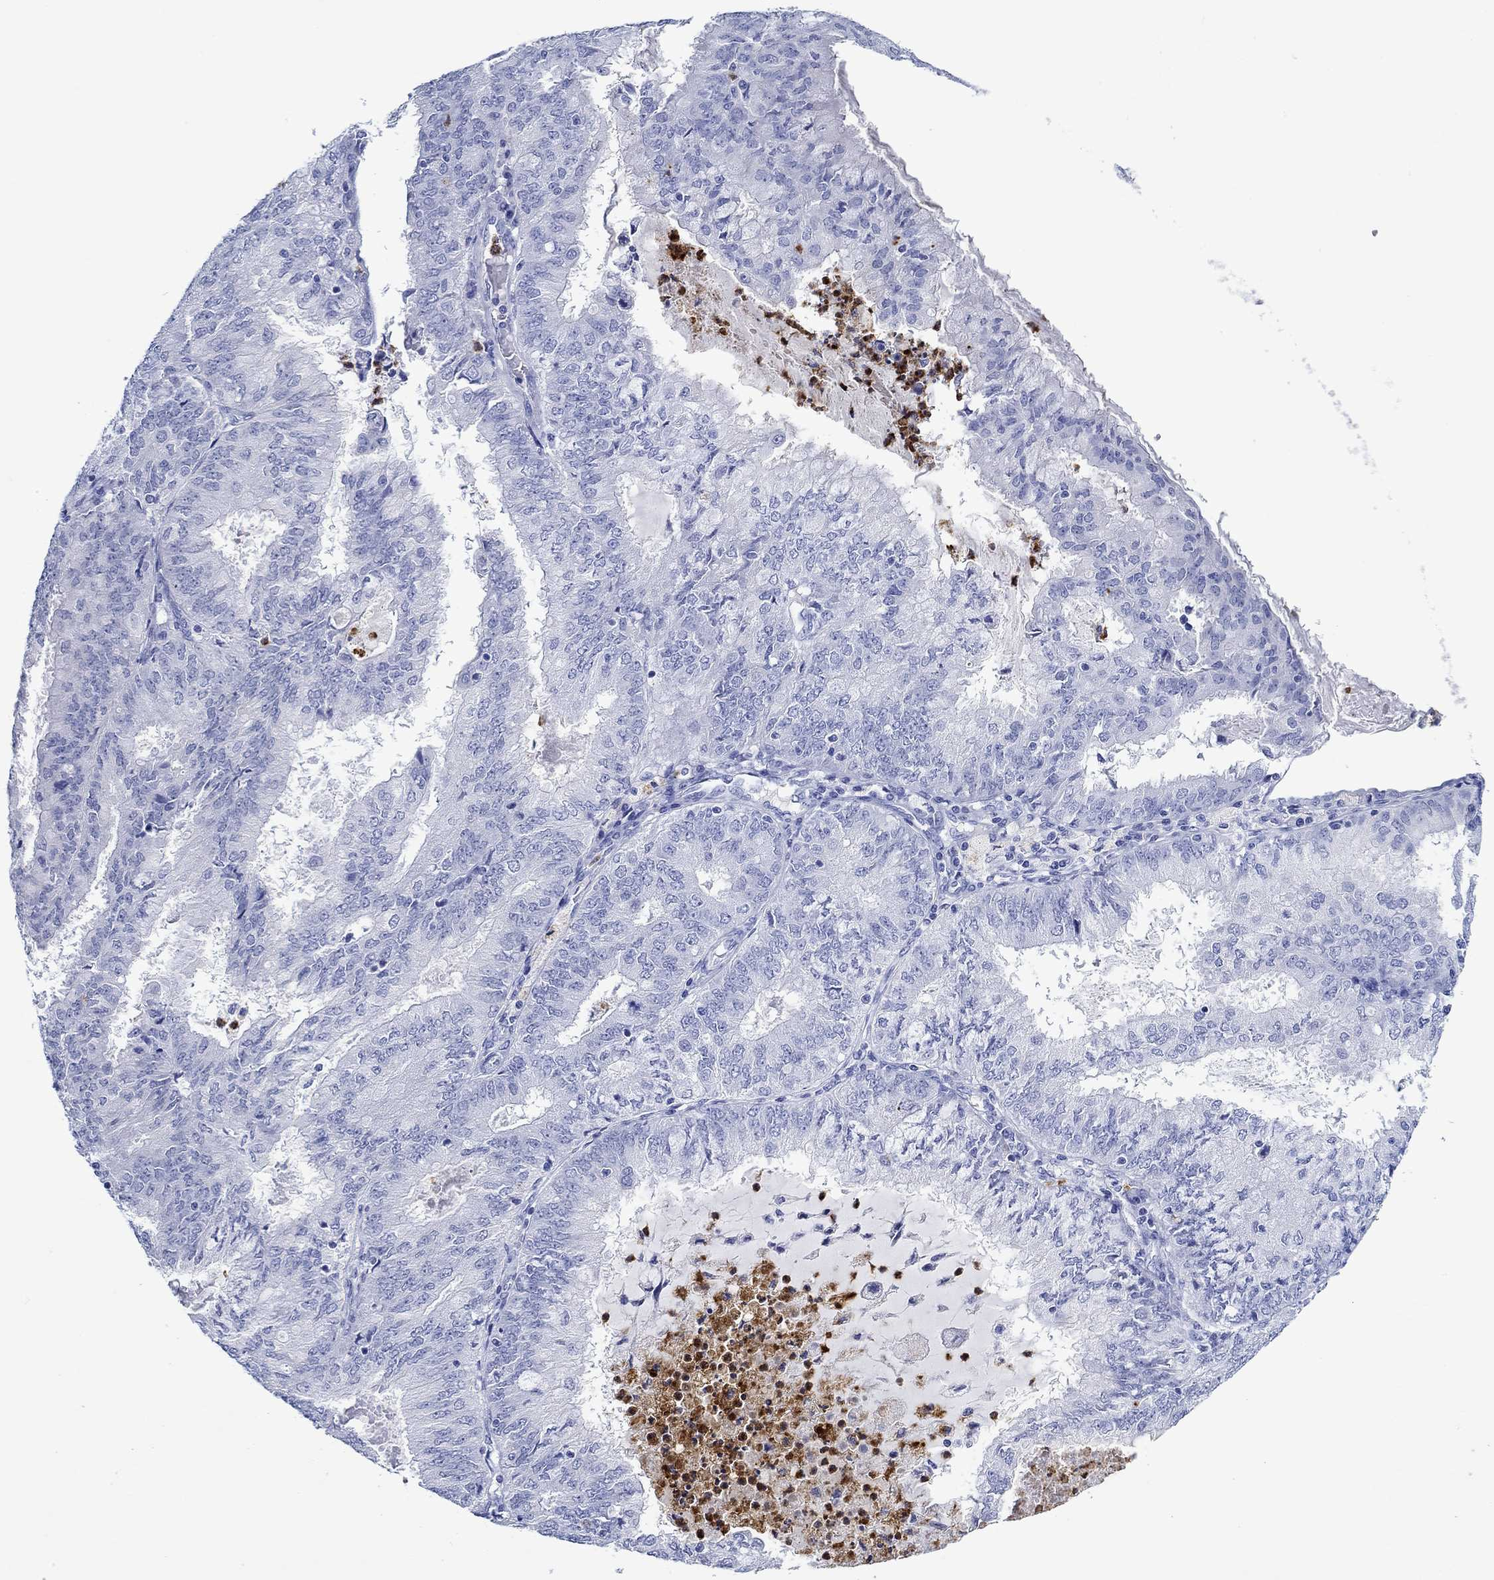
{"staining": {"intensity": "negative", "quantity": "none", "location": "none"}, "tissue": "endometrial cancer", "cell_type": "Tumor cells", "image_type": "cancer", "snomed": [{"axis": "morphology", "description": "Adenocarcinoma, NOS"}, {"axis": "topography", "description": "Endometrium"}], "caption": "A histopathology image of human adenocarcinoma (endometrial) is negative for staining in tumor cells. The staining is performed using DAB (3,3'-diaminobenzidine) brown chromogen with nuclei counter-stained in using hematoxylin.", "gene": "EPX", "patient": {"sex": "female", "age": 57}}